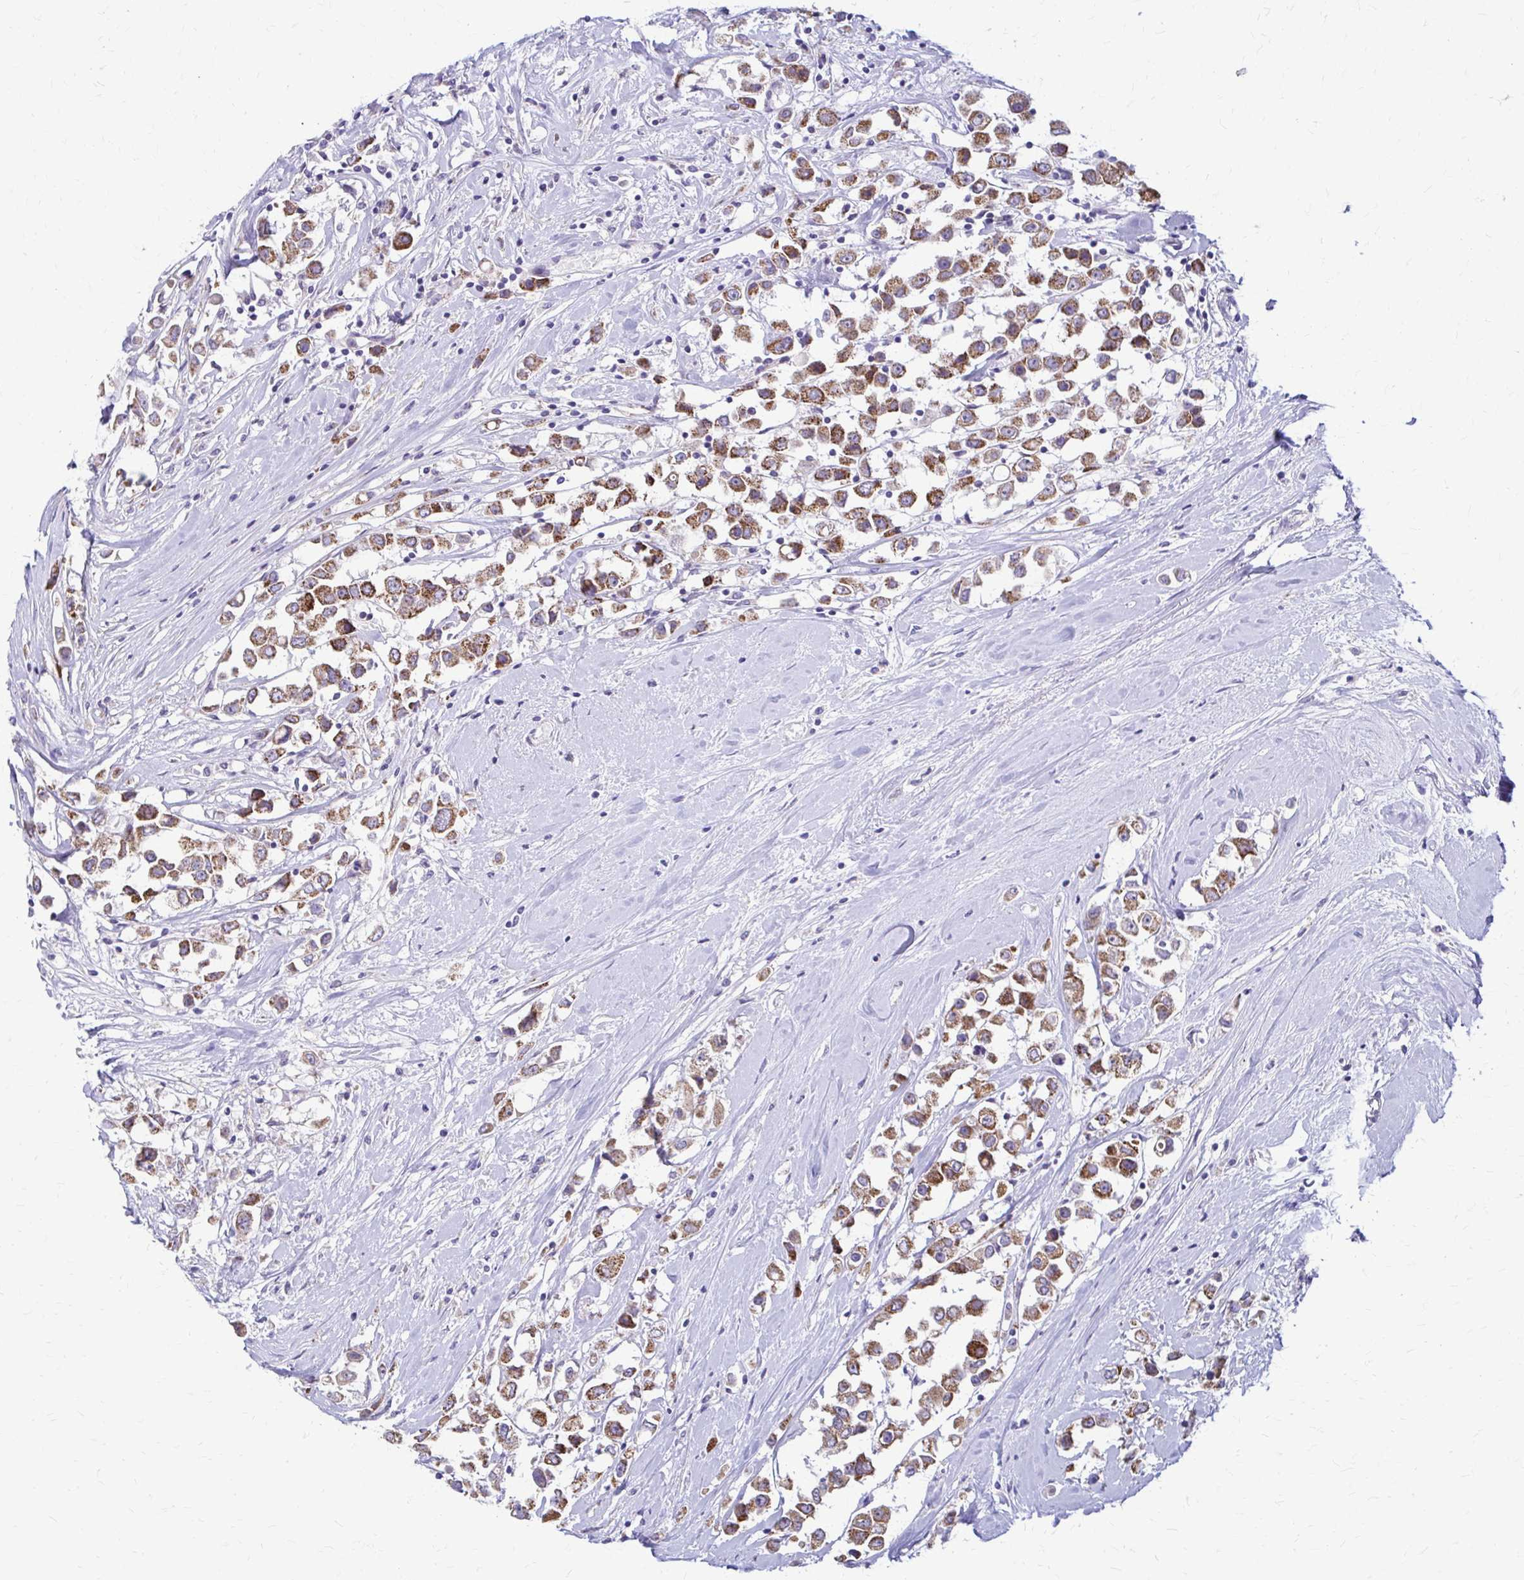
{"staining": {"intensity": "moderate", "quantity": ">75%", "location": "cytoplasmic/membranous"}, "tissue": "breast cancer", "cell_type": "Tumor cells", "image_type": "cancer", "snomed": [{"axis": "morphology", "description": "Duct carcinoma"}, {"axis": "topography", "description": "Breast"}], "caption": "An image showing moderate cytoplasmic/membranous staining in about >75% of tumor cells in breast cancer, as visualized by brown immunohistochemical staining.", "gene": "SAMD13", "patient": {"sex": "female", "age": 61}}